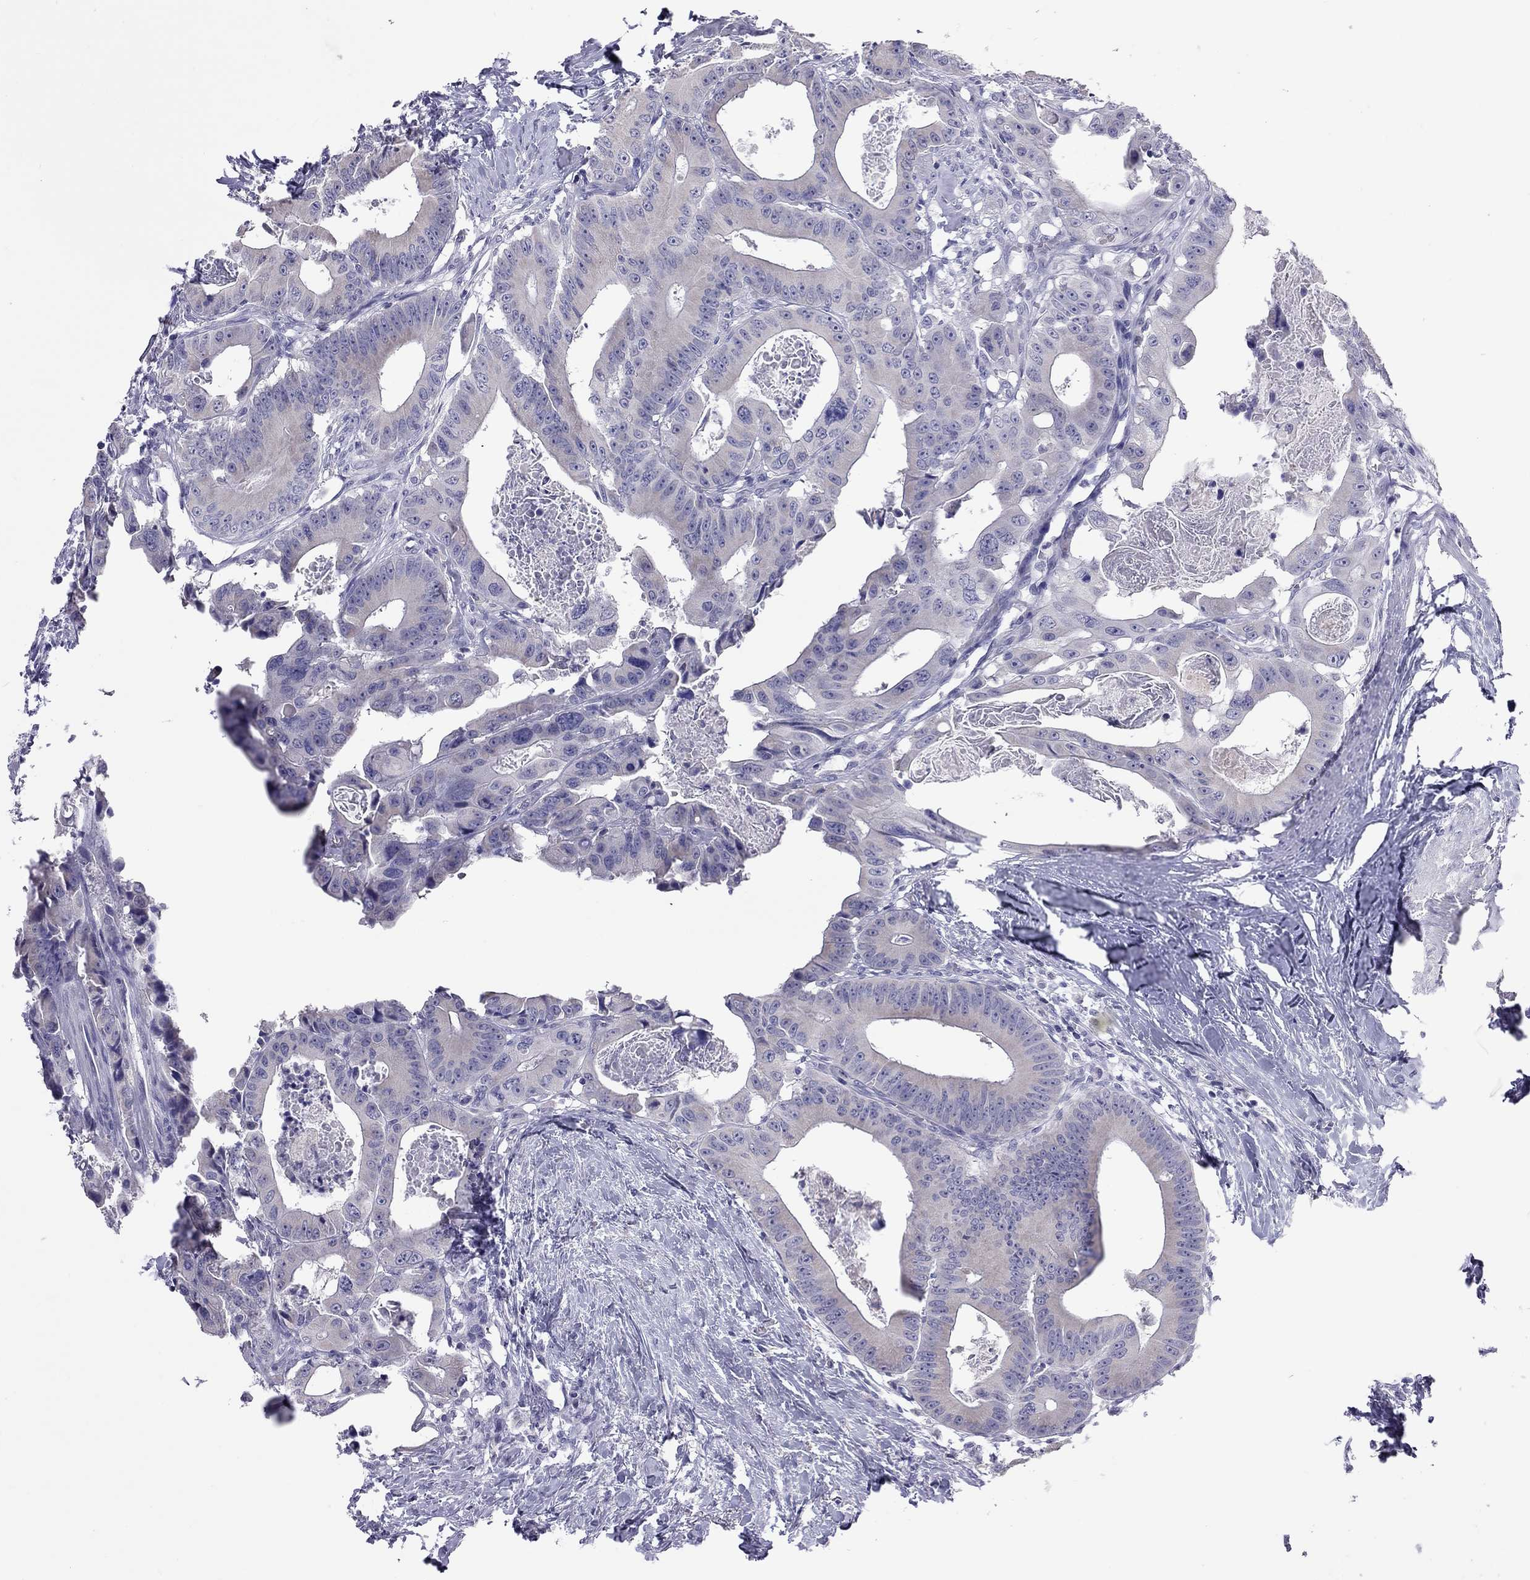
{"staining": {"intensity": "negative", "quantity": "none", "location": "none"}, "tissue": "colorectal cancer", "cell_type": "Tumor cells", "image_type": "cancer", "snomed": [{"axis": "morphology", "description": "Adenocarcinoma, NOS"}, {"axis": "topography", "description": "Rectum"}], "caption": "This is an immunohistochemistry (IHC) photomicrograph of adenocarcinoma (colorectal). There is no positivity in tumor cells.", "gene": "PPP1R3A", "patient": {"sex": "male", "age": 64}}